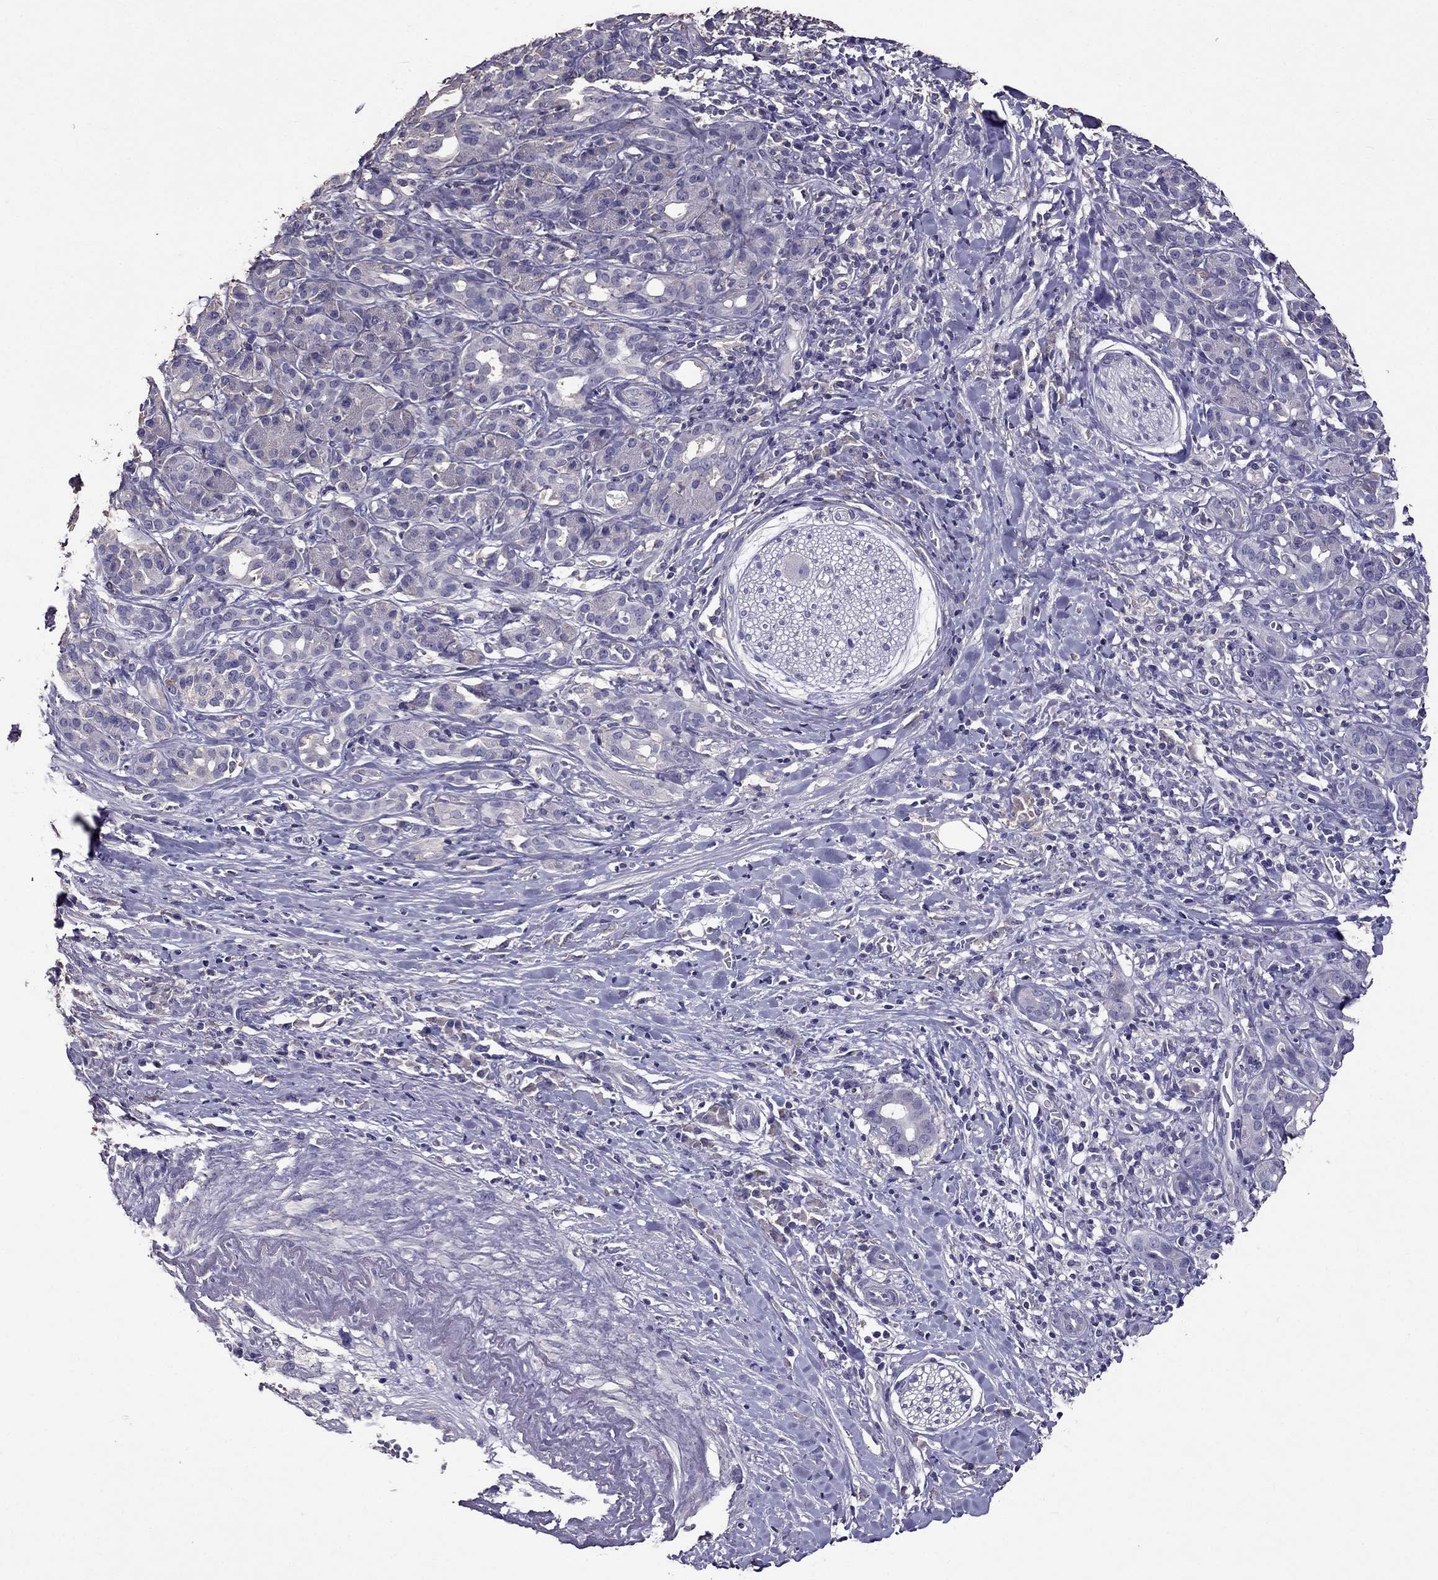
{"staining": {"intensity": "negative", "quantity": "none", "location": "none"}, "tissue": "pancreatic cancer", "cell_type": "Tumor cells", "image_type": "cancer", "snomed": [{"axis": "morphology", "description": "Adenocarcinoma, NOS"}, {"axis": "topography", "description": "Pancreas"}], "caption": "This is a photomicrograph of IHC staining of adenocarcinoma (pancreatic), which shows no staining in tumor cells.", "gene": "NKX3-1", "patient": {"sex": "male", "age": 61}}